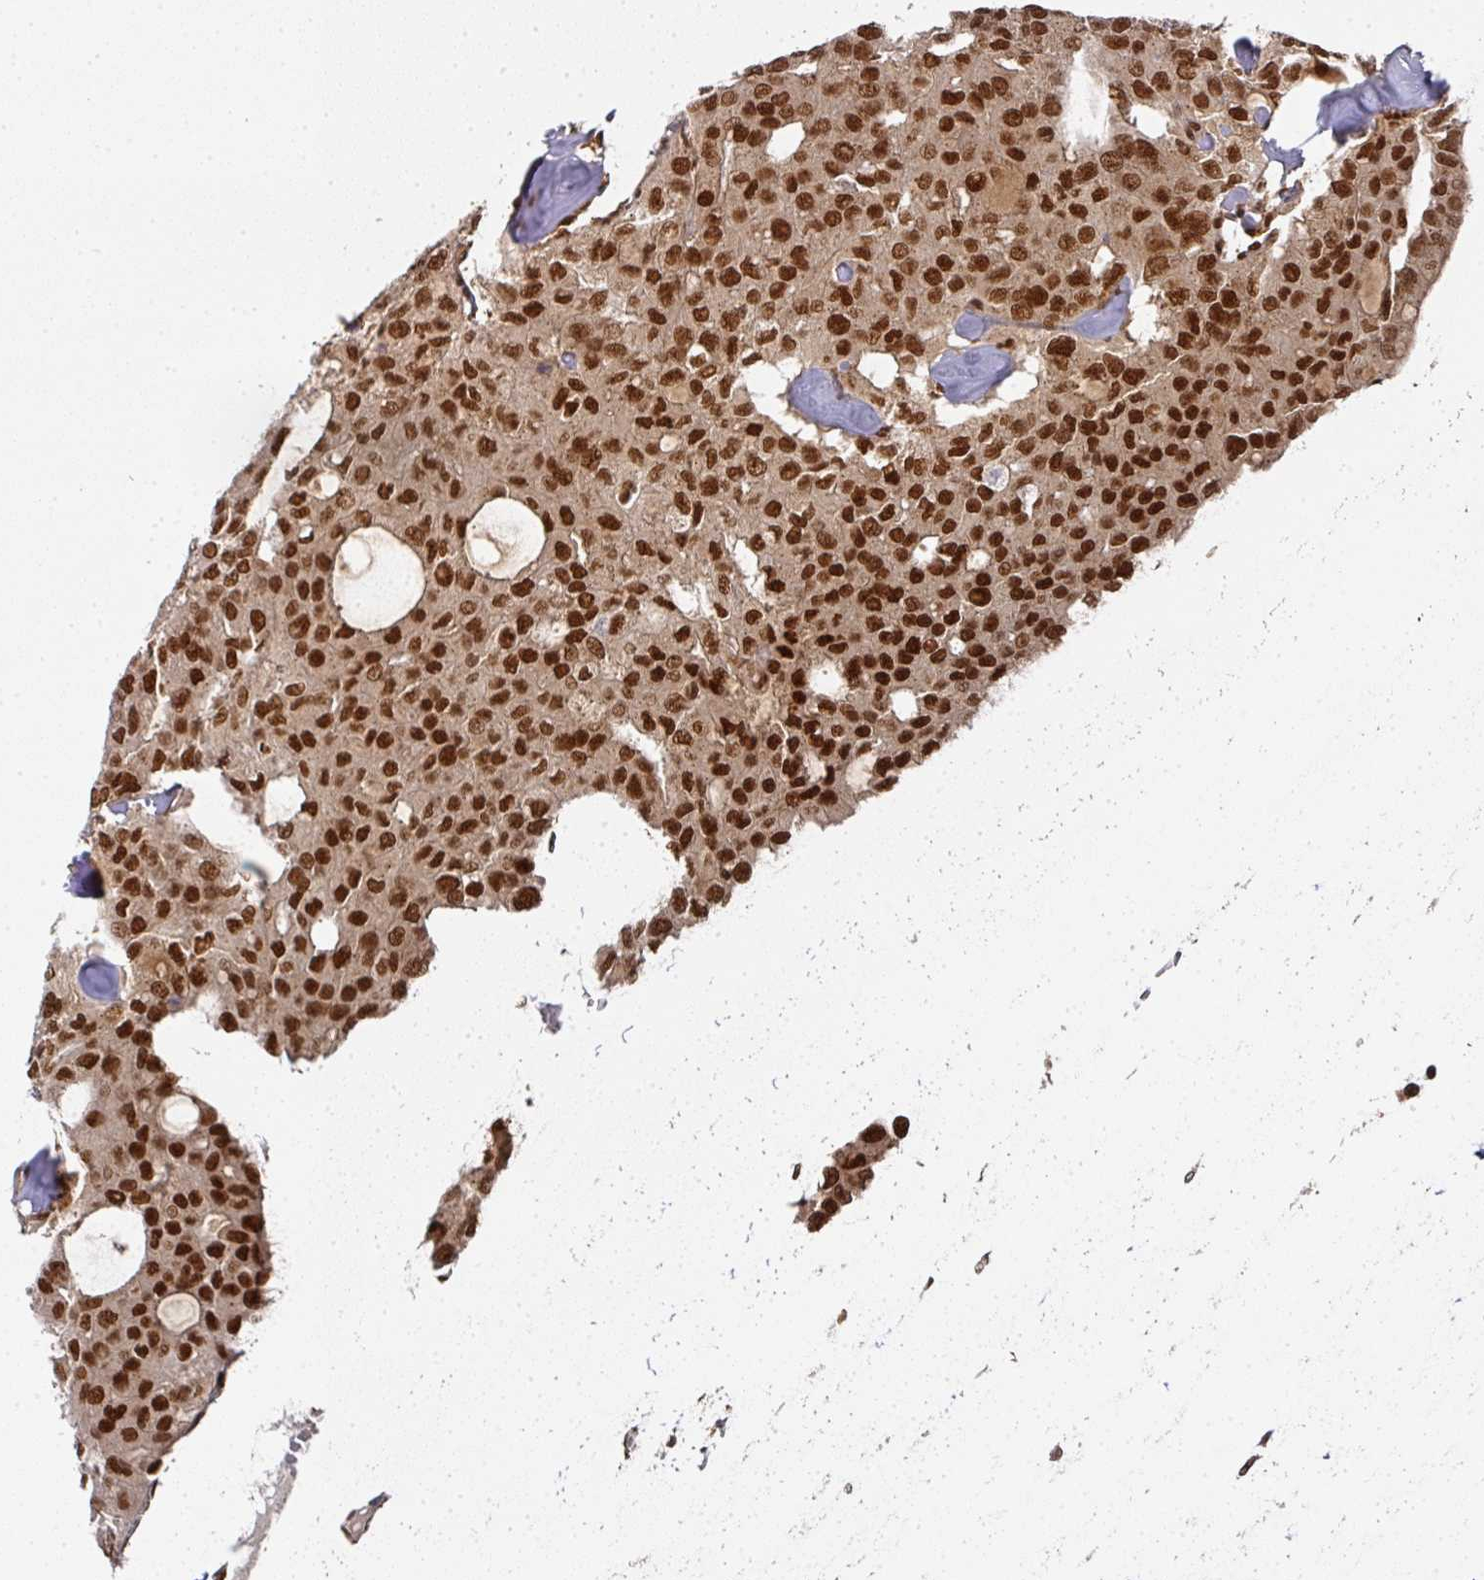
{"staining": {"intensity": "strong", "quantity": ">75%", "location": "nuclear"}, "tissue": "thyroid cancer", "cell_type": "Tumor cells", "image_type": "cancer", "snomed": [{"axis": "morphology", "description": "Follicular adenoma carcinoma, NOS"}, {"axis": "topography", "description": "Thyroid gland"}], "caption": "Immunohistochemistry image of neoplastic tissue: thyroid follicular adenoma carcinoma stained using immunohistochemistry (IHC) shows high levels of strong protein expression localized specifically in the nuclear of tumor cells, appearing as a nuclear brown color.", "gene": "DIDO1", "patient": {"sex": "male", "age": 75}}